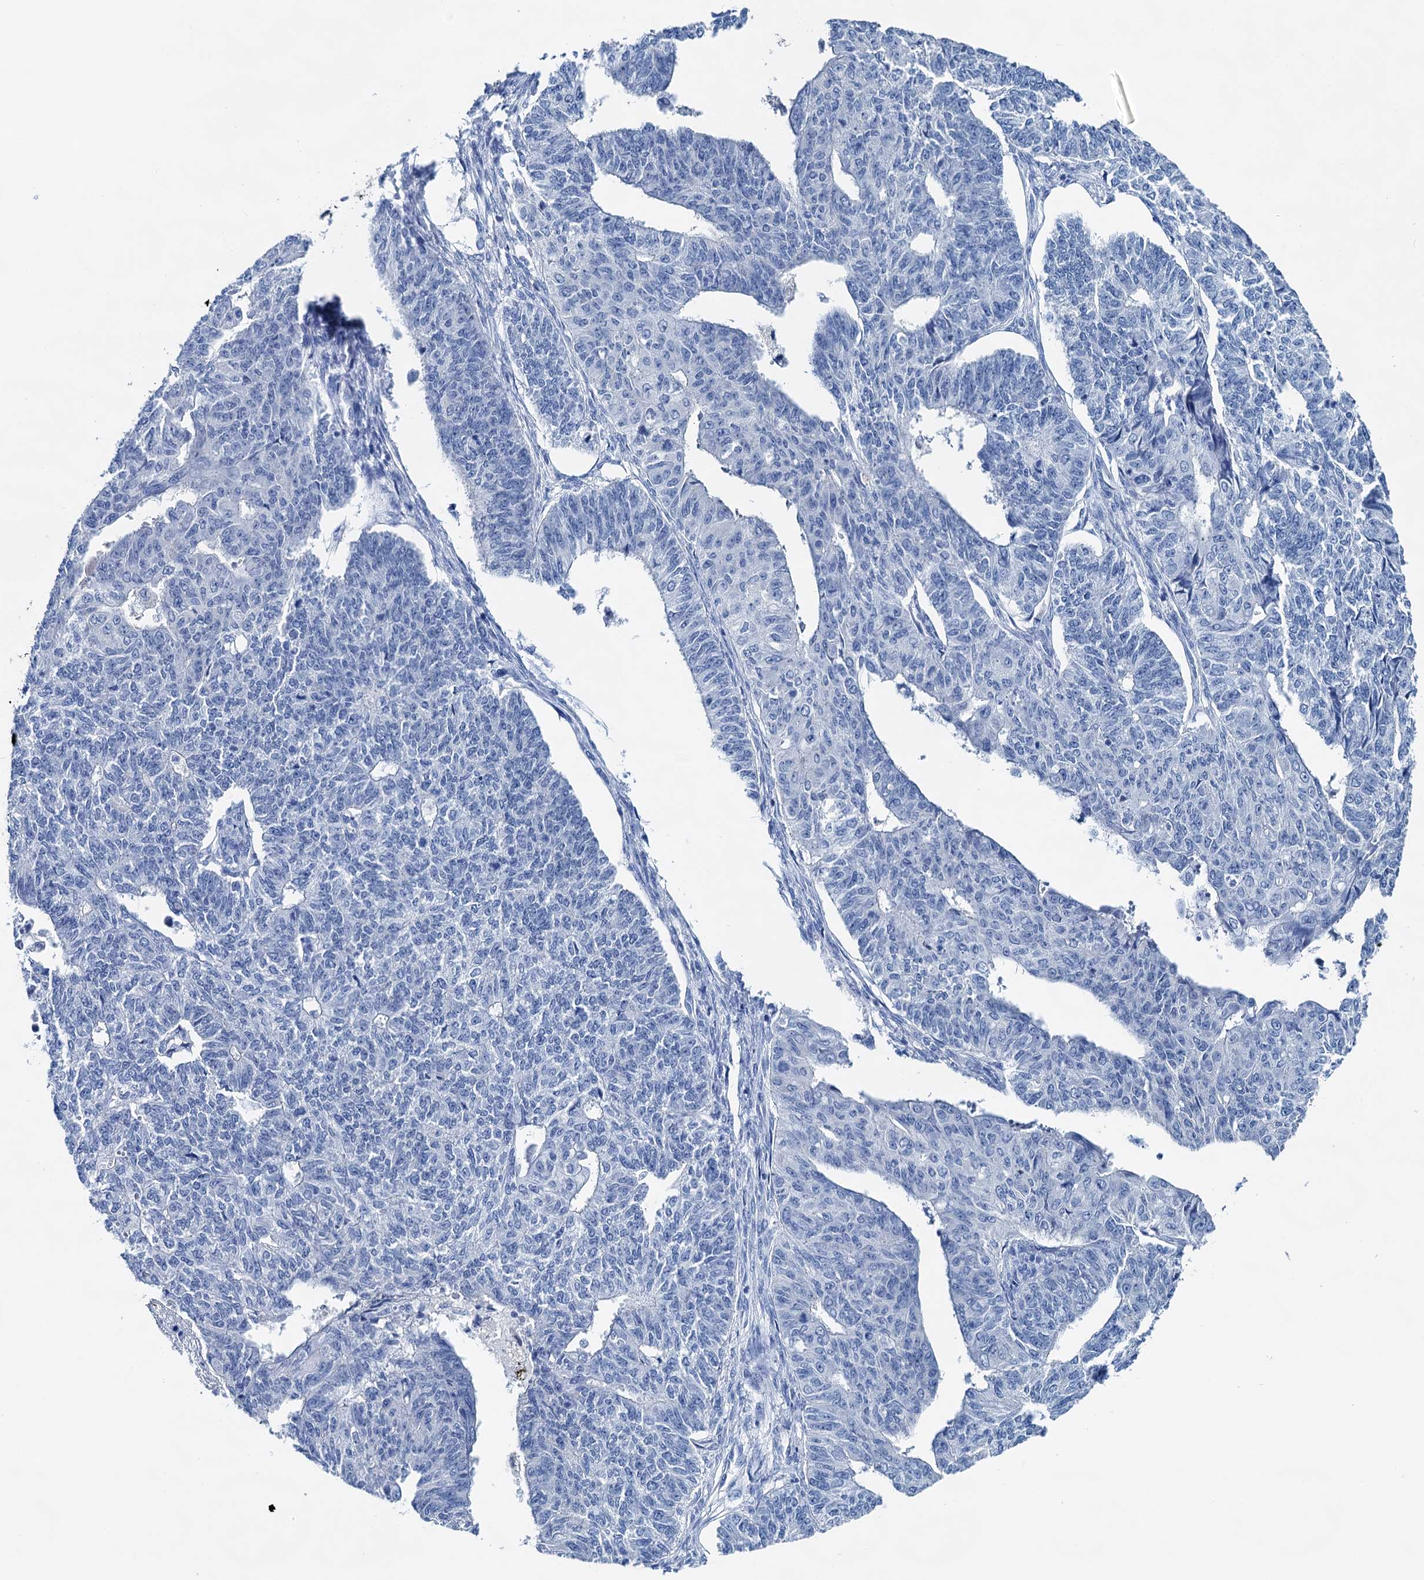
{"staining": {"intensity": "negative", "quantity": "none", "location": "none"}, "tissue": "endometrial cancer", "cell_type": "Tumor cells", "image_type": "cancer", "snomed": [{"axis": "morphology", "description": "Adenocarcinoma, NOS"}, {"axis": "topography", "description": "Endometrium"}], "caption": "An immunohistochemistry histopathology image of endometrial cancer is shown. There is no staining in tumor cells of endometrial cancer.", "gene": "BRINP1", "patient": {"sex": "female", "age": 32}}